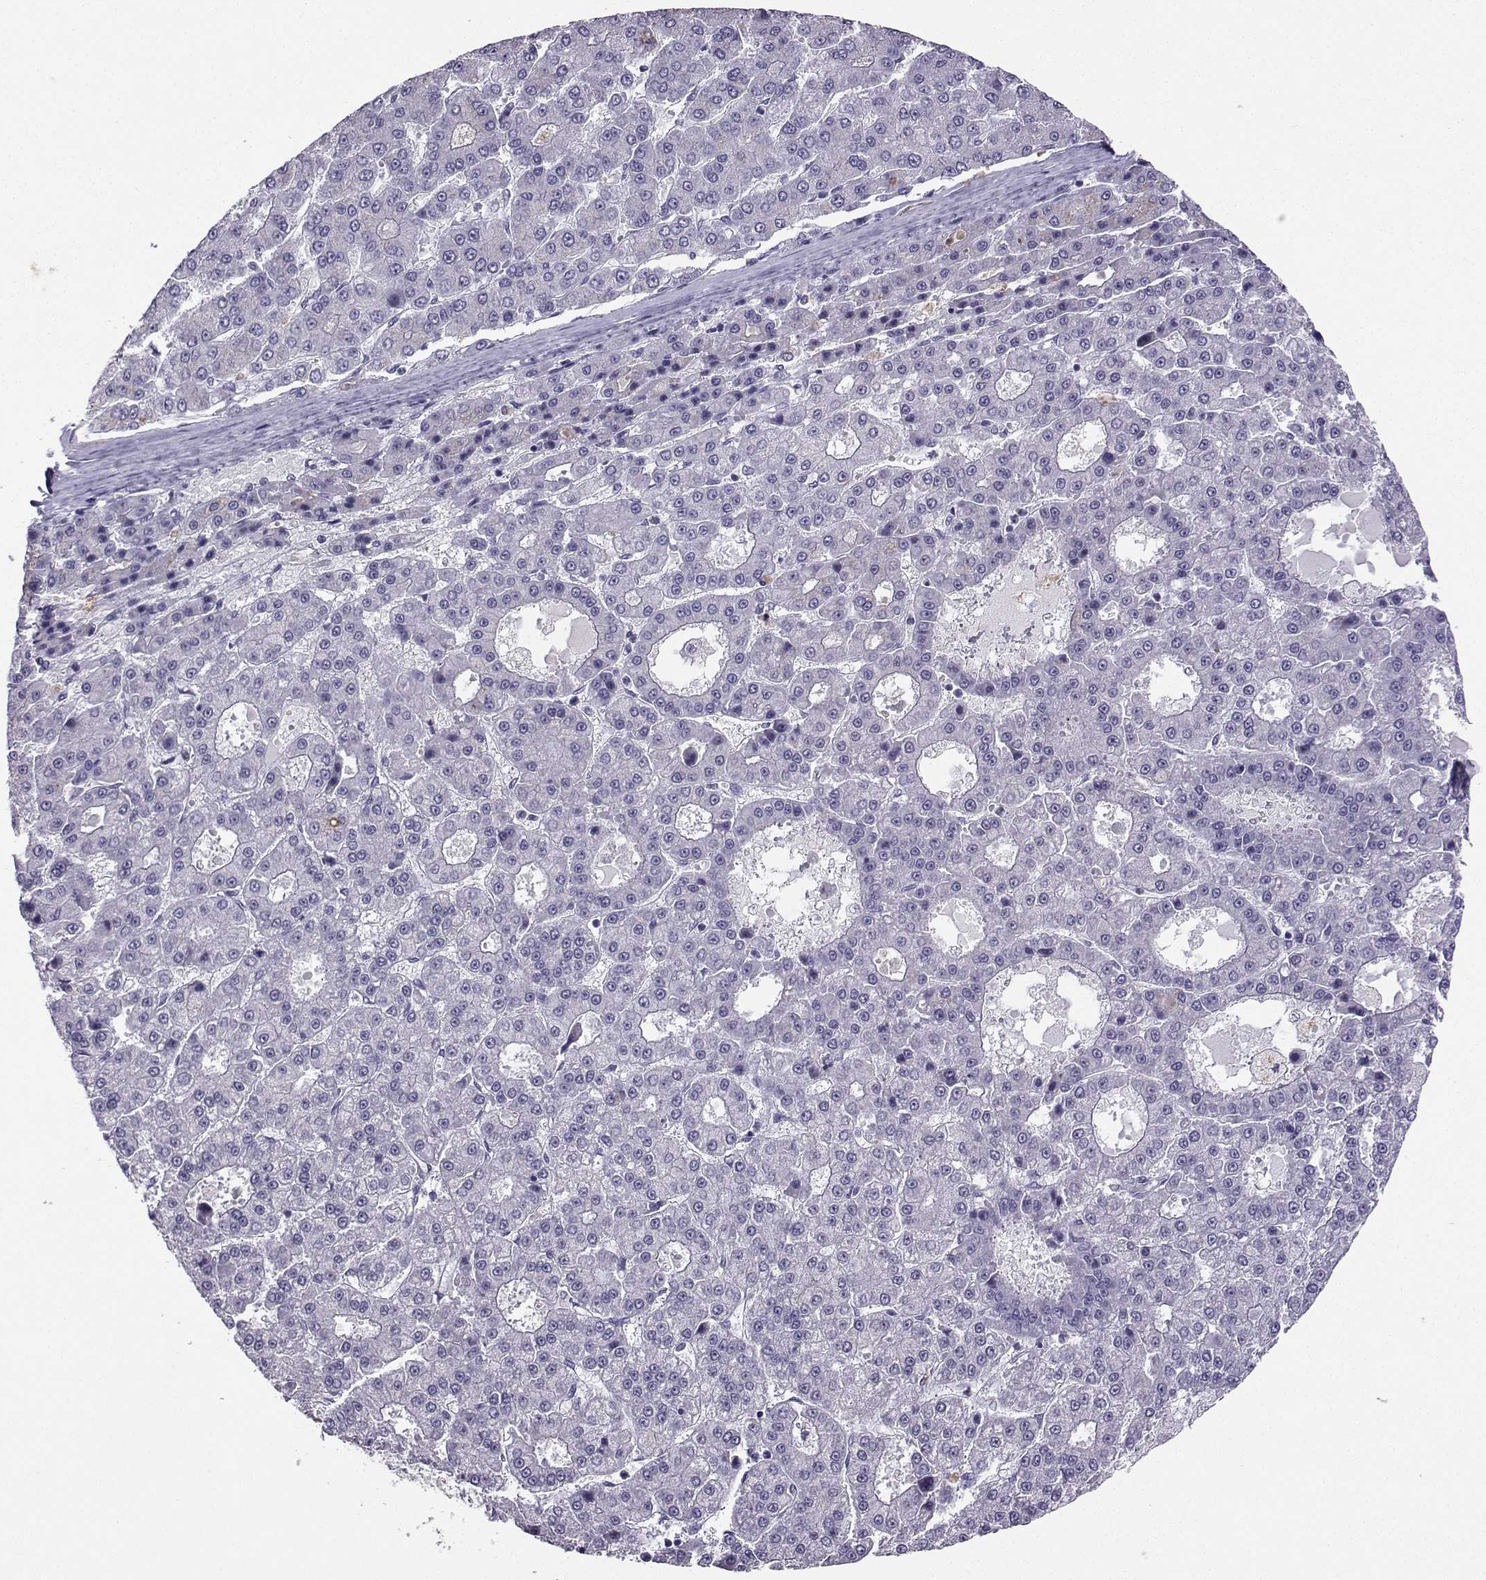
{"staining": {"intensity": "negative", "quantity": "none", "location": "none"}, "tissue": "liver cancer", "cell_type": "Tumor cells", "image_type": "cancer", "snomed": [{"axis": "morphology", "description": "Carcinoma, Hepatocellular, NOS"}, {"axis": "topography", "description": "Liver"}], "caption": "The IHC micrograph has no significant expression in tumor cells of liver cancer (hepatocellular carcinoma) tissue. (DAB (3,3'-diaminobenzidine) immunohistochemistry with hematoxylin counter stain).", "gene": "TBR1", "patient": {"sex": "male", "age": 70}}